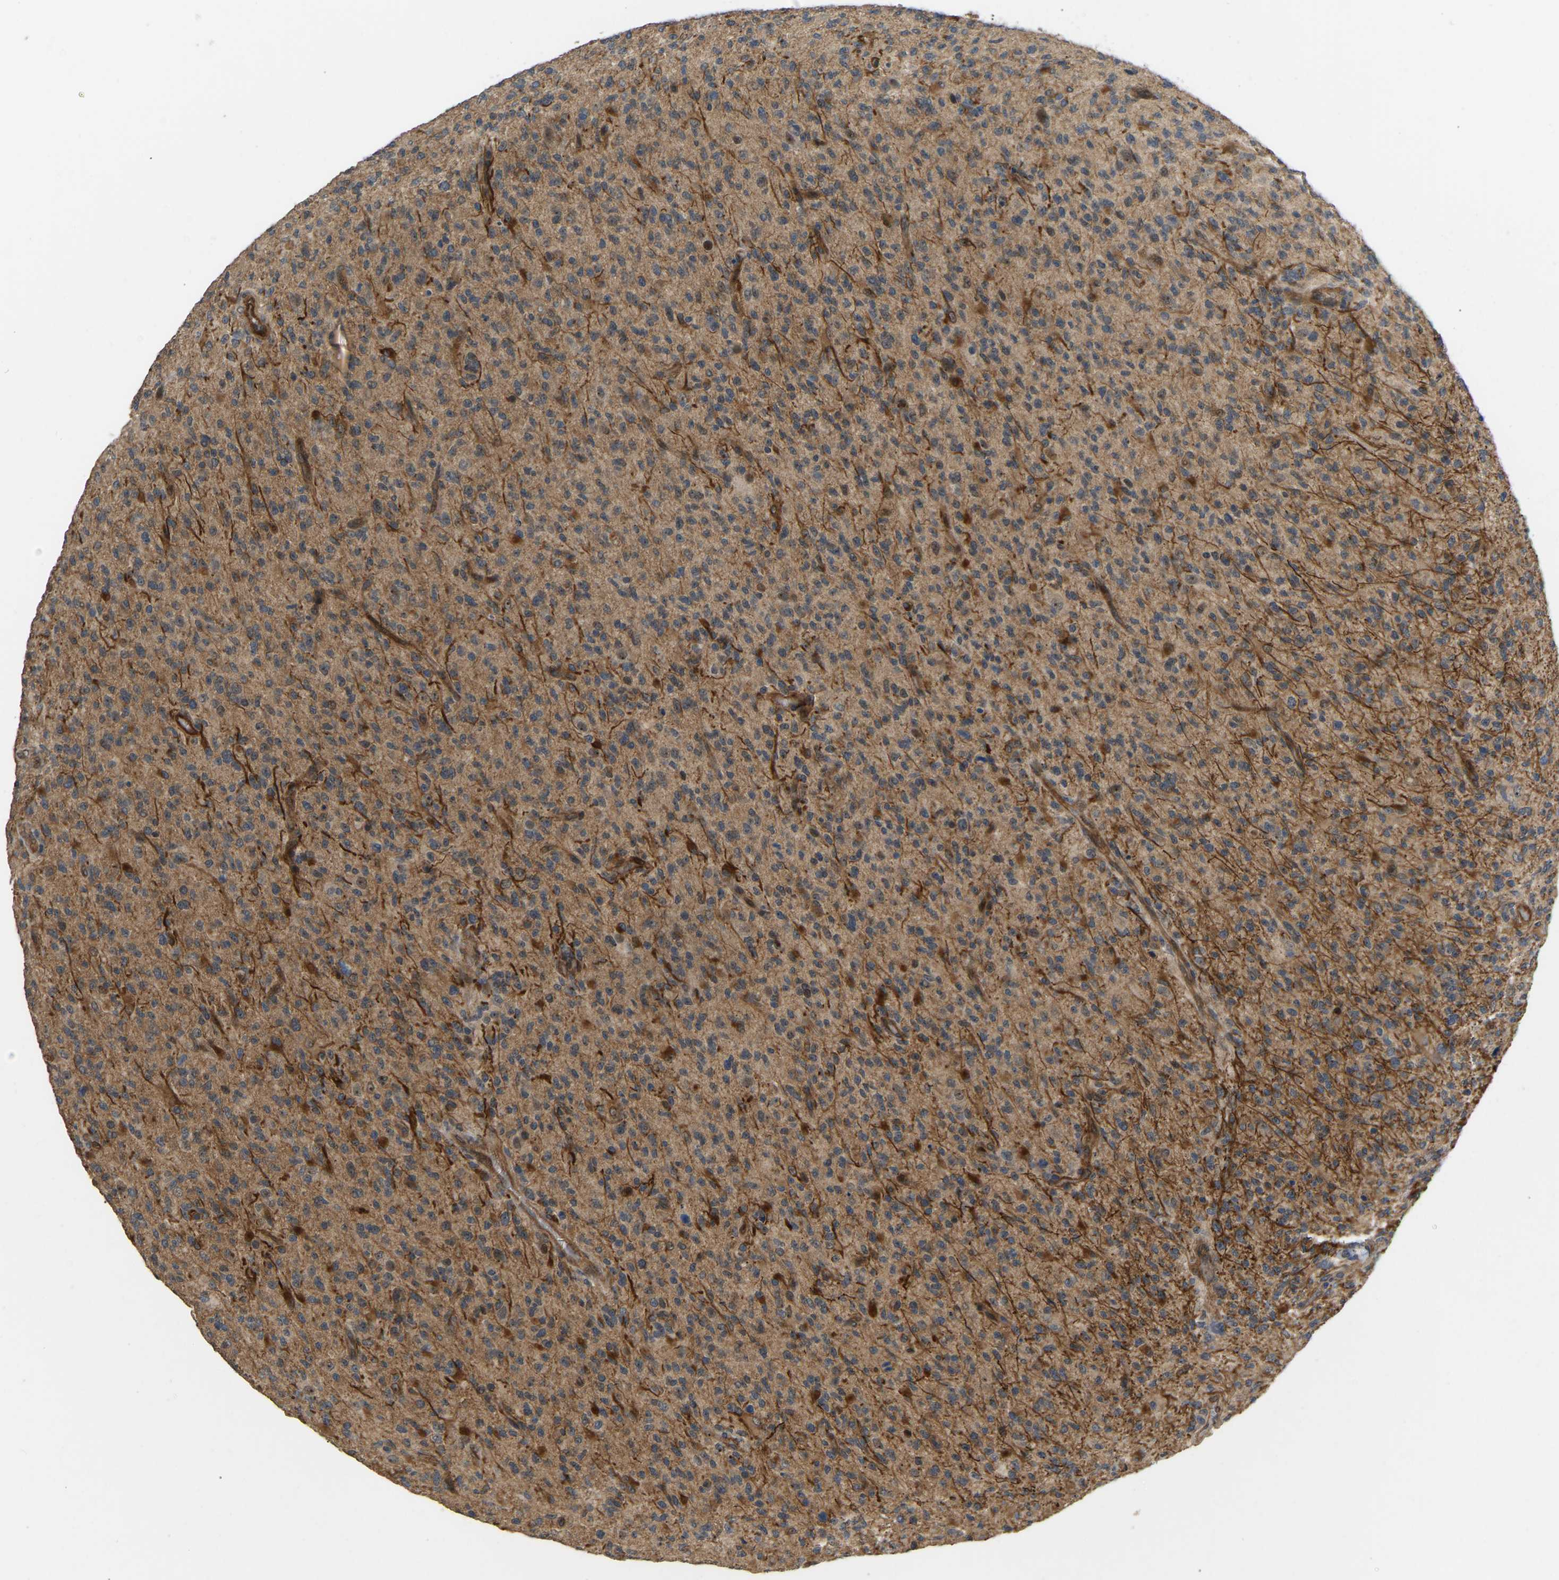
{"staining": {"intensity": "strong", "quantity": "<25%", "location": "cytoplasmic/membranous"}, "tissue": "glioma", "cell_type": "Tumor cells", "image_type": "cancer", "snomed": [{"axis": "morphology", "description": "Glioma, malignant, High grade"}, {"axis": "topography", "description": "Brain"}], "caption": "Tumor cells demonstrate strong cytoplasmic/membranous staining in about <25% of cells in glioma.", "gene": "LIMK2", "patient": {"sex": "male", "age": 71}}